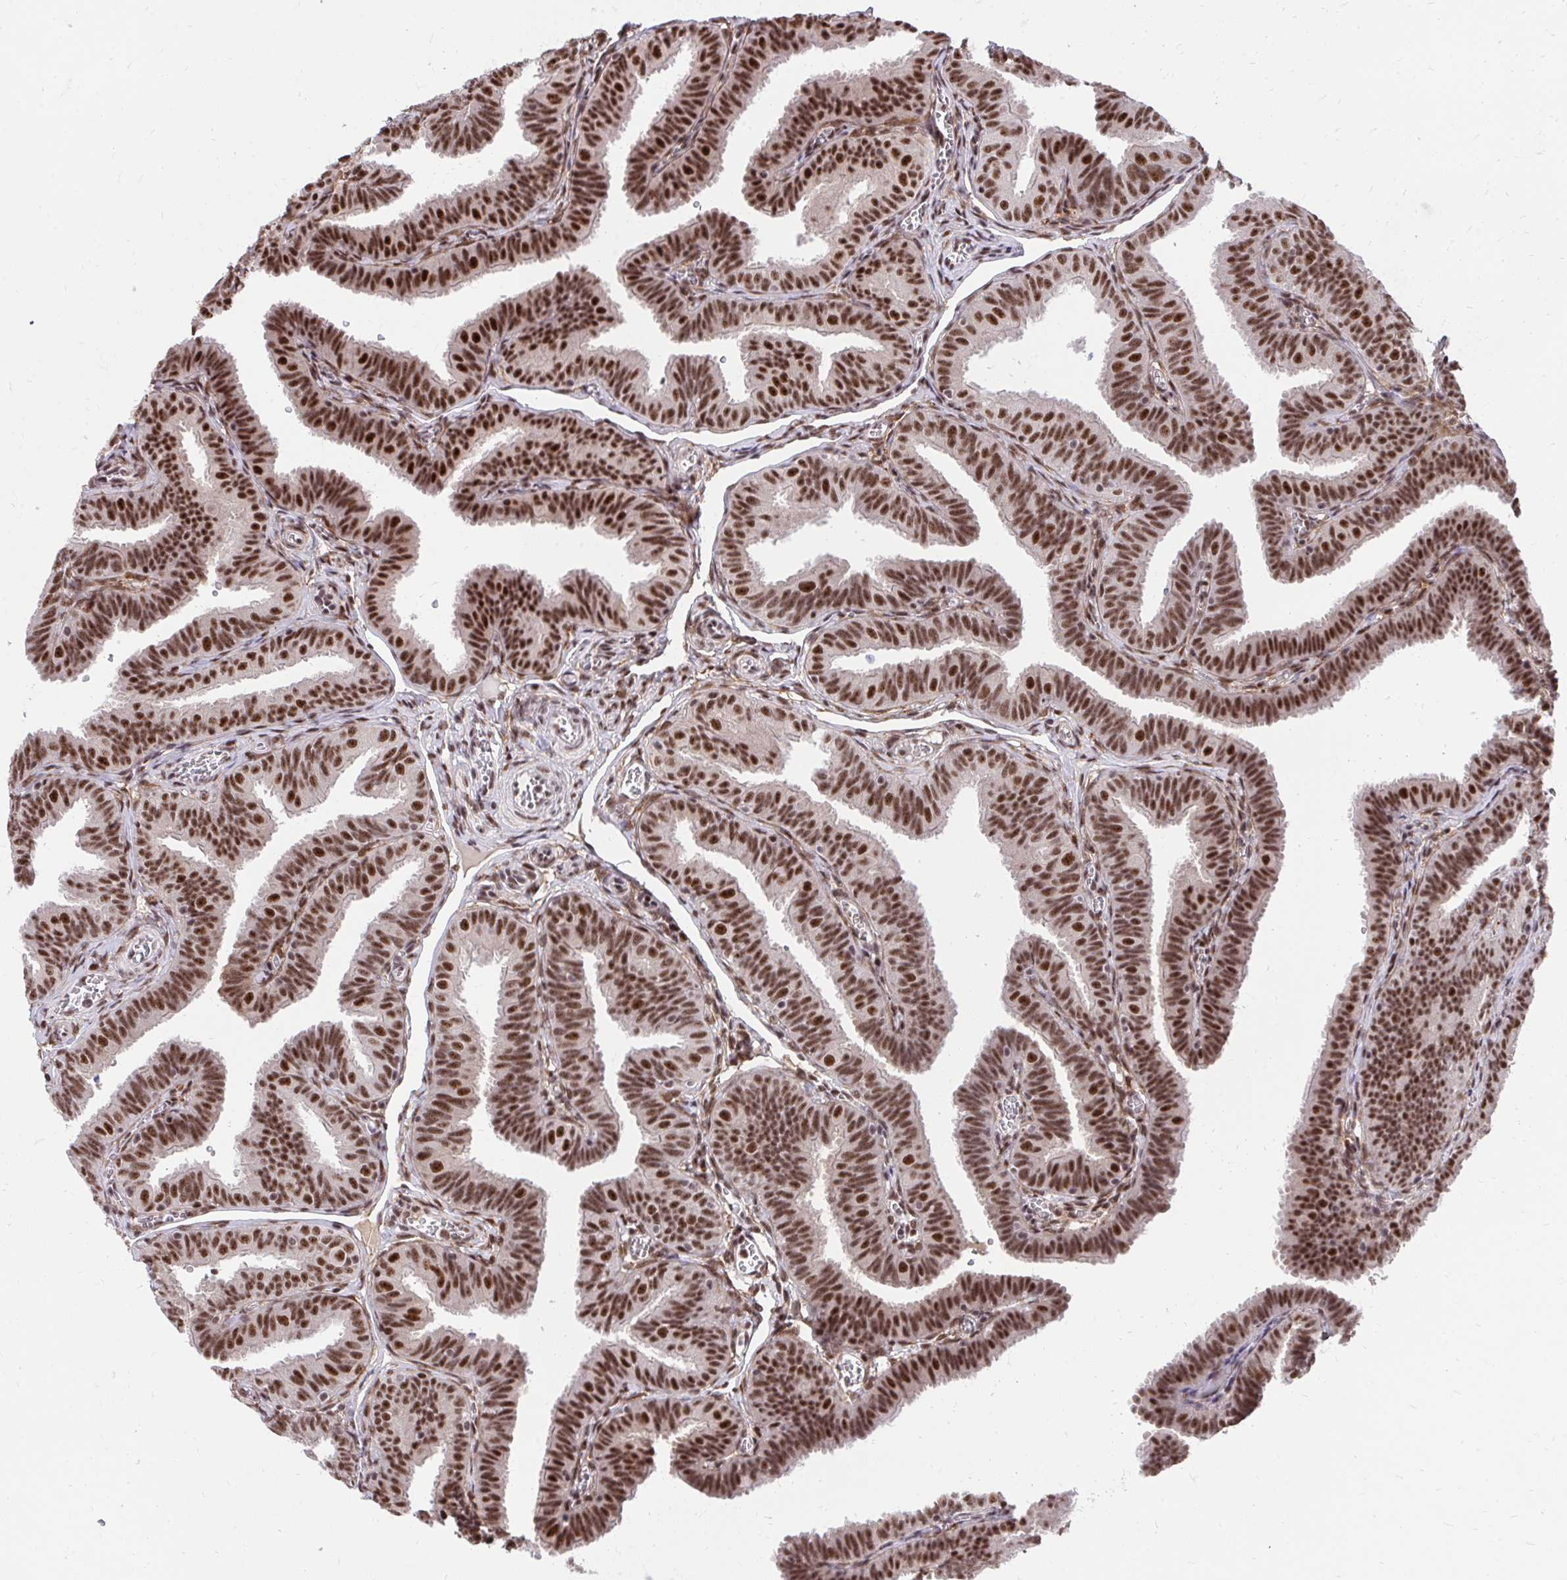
{"staining": {"intensity": "moderate", "quantity": ">75%", "location": "nuclear"}, "tissue": "fallopian tube", "cell_type": "Glandular cells", "image_type": "normal", "snomed": [{"axis": "morphology", "description": "Normal tissue, NOS"}, {"axis": "topography", "description": "Fallopian tube"}], "caption": "A photomicrograph of fallopian tube stained for a protein shows moderate nuclear brown staining in glandular cells. (IHC, brightfield microscopy, high magnification).", "gene": "SYNE4", "patient": {"sex": "female", "age": 25}}